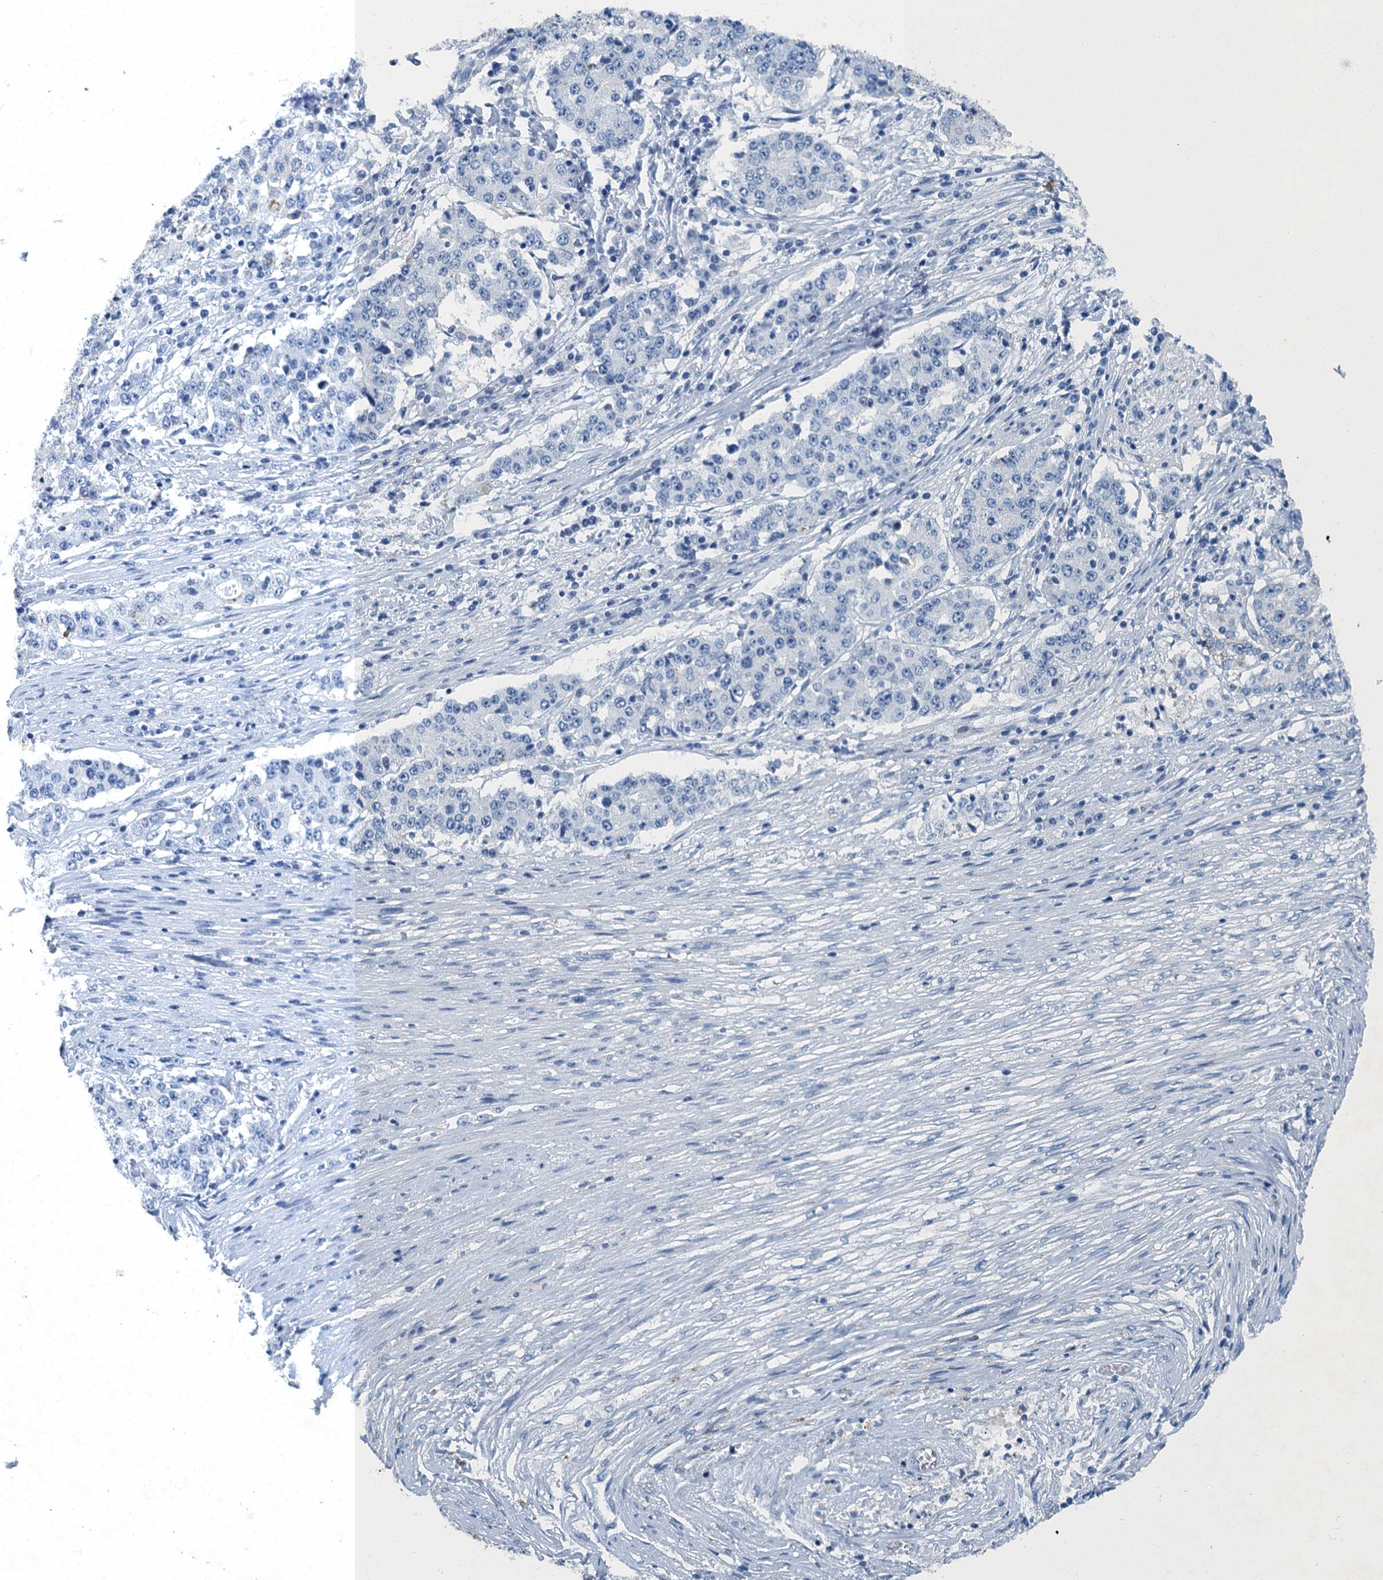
{"staining": {"intensity": "negative", "quantity": "none", "location": "none"}, "tissue": "stomach cancer", "cell_type": "Tumor cells", "image_type": "cancer", "snomed": [{"axis": "morphology", "description": "Adenocarcinoma, NOS"}, {"axis": "topography", "description": "Stomach"}], "caption": "This is an immunohistochemistry micrograph of human stomach cancer (adenocarcinoma). There is no staining in tumor cells.", "gene": "GADL1", "patient": {"sex": "male", "age": 59}}